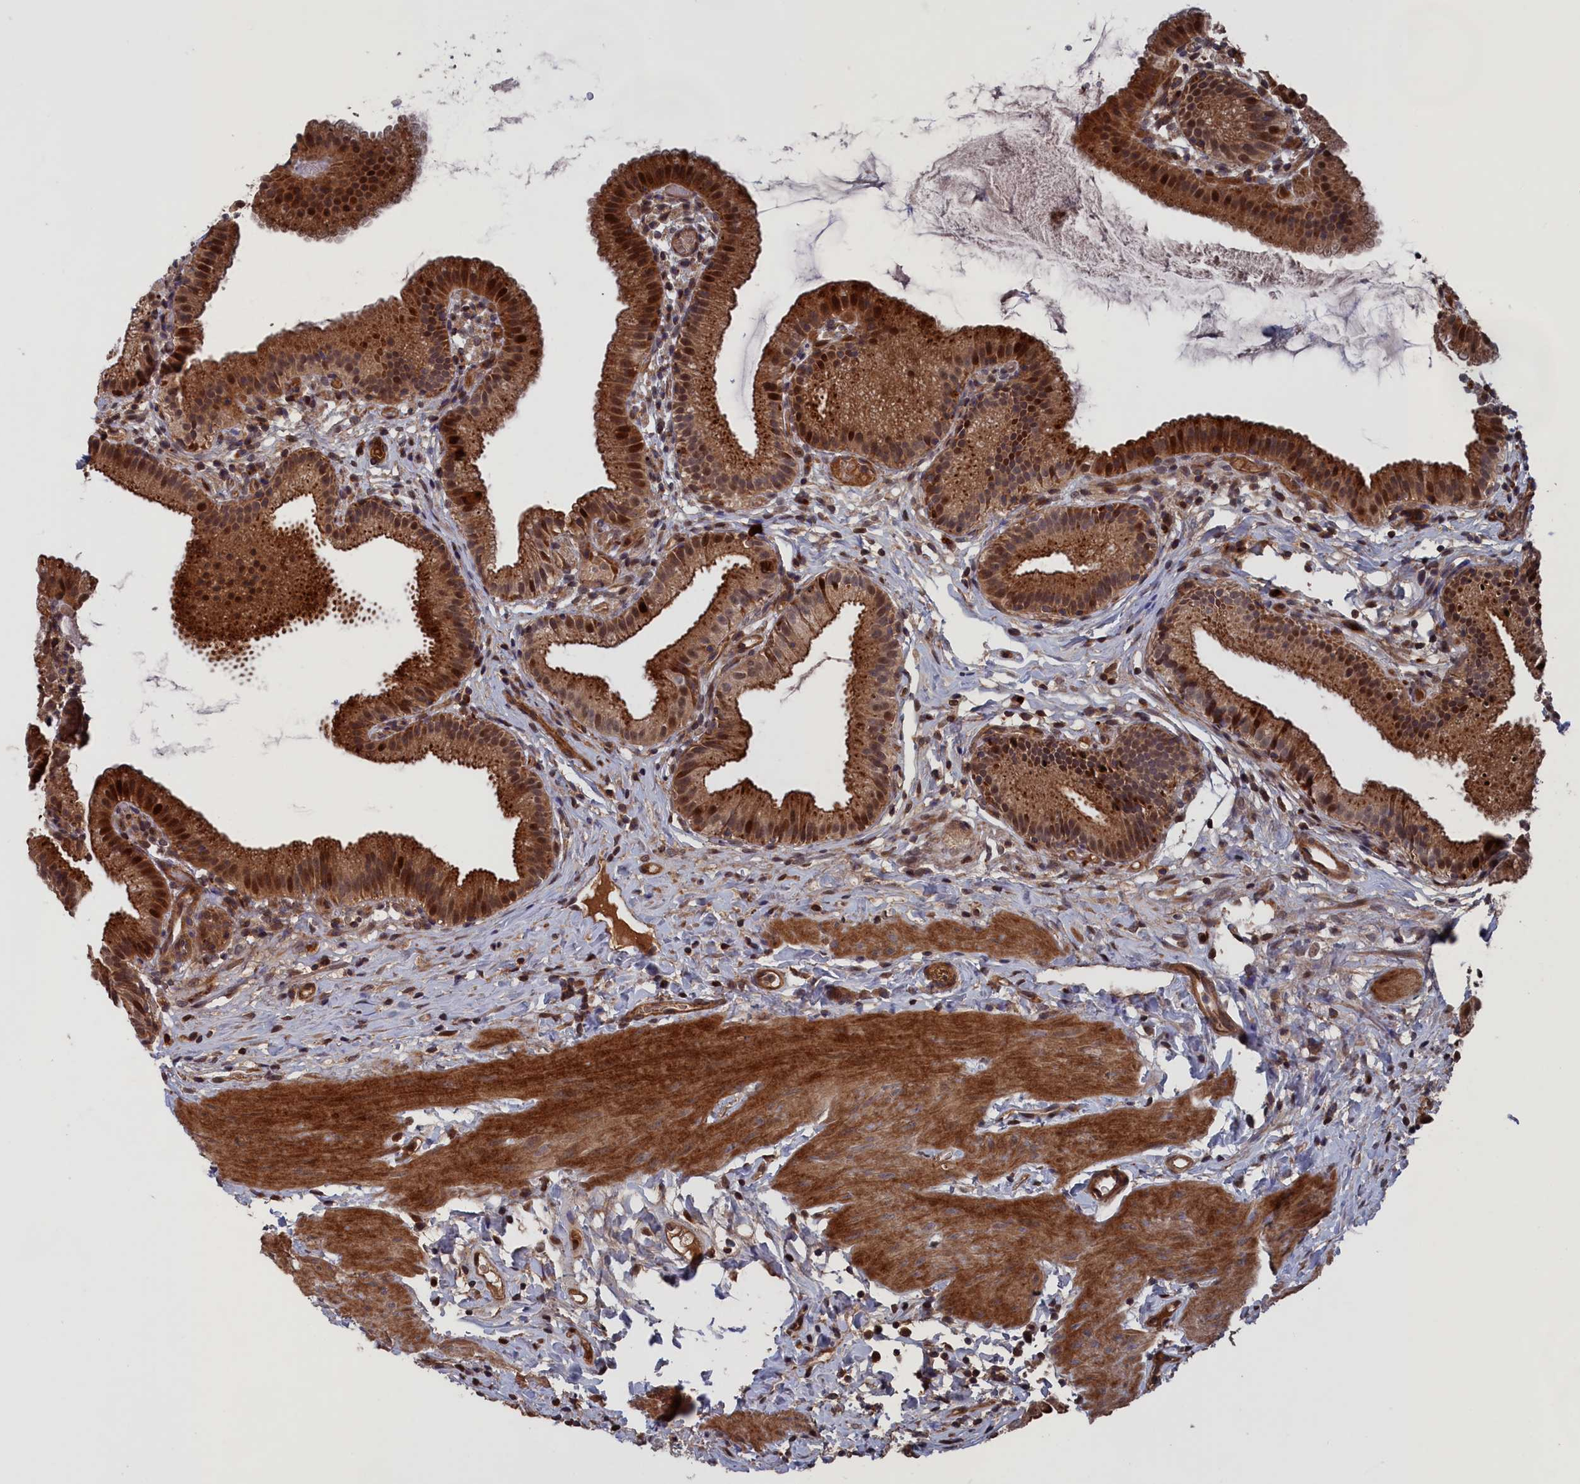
{"staining": {"intensity": "strong", "quantity": ">75%", "location": "cytoplasmic/membranous,nuclear"}, "tissue": "gallbladder", "cell_type": "Glandular cells", "image_type": "normal", "snomed": [{"axis": "morphology", "description": "Normal tissue, NOS"}, {"axis": "topography", "description": "Gallbladder"}], "caption": "Protein expression analysis of unremarkable human gallbladder reveals strong cytoplasmic/membranous,nuclear staining in approximately >75% of glandular cells. Using DAB (brown) and hematoxylin (blue) stains, captured at high magnification using brightfield microscopy.", "gene": "PLA2G15", "patient": {"sex": "female", "age": 46}}